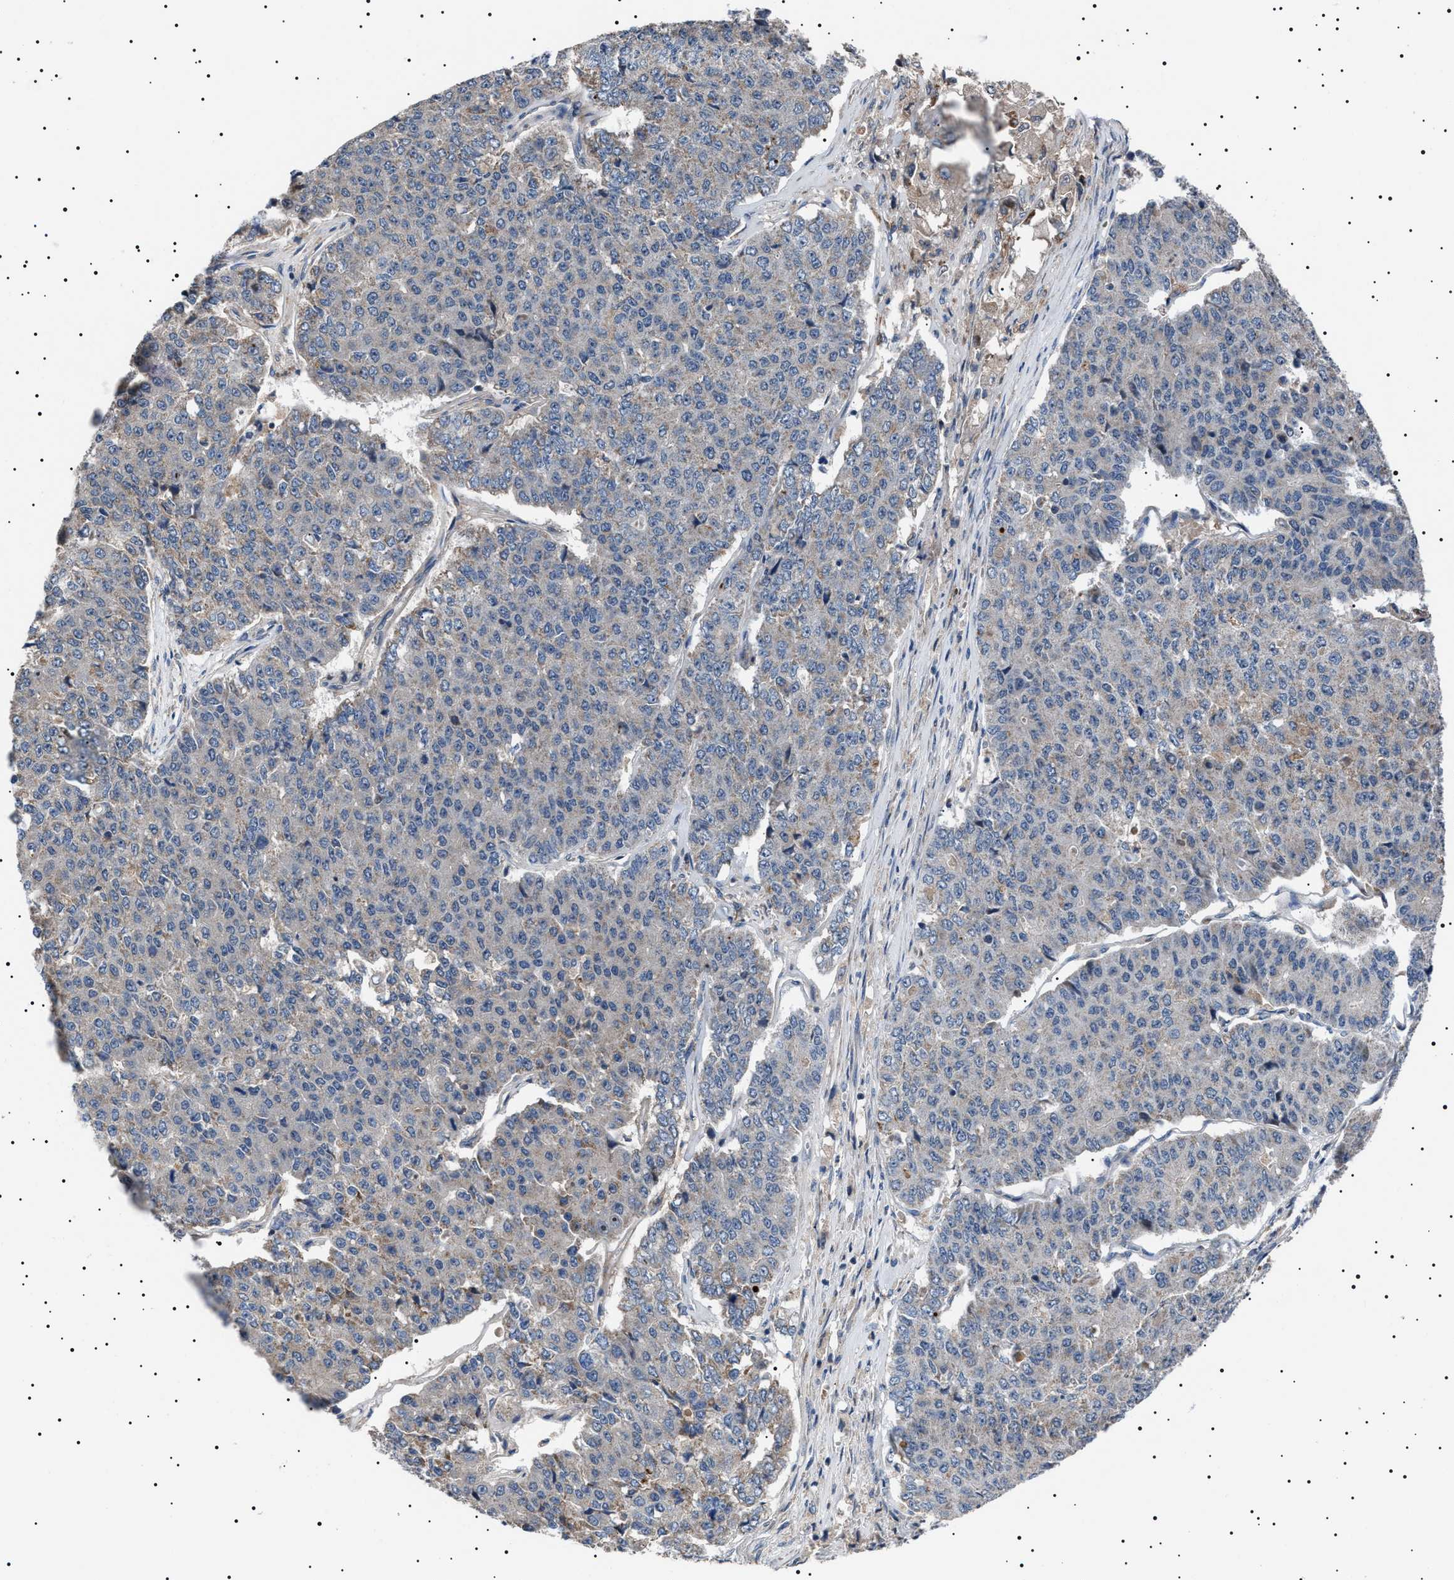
{"staining": {"intensity": "weak", "quantity": "<25%", "location": "cytoplasmic/membranous"}, "tissue": "pancreatic cancer", "cell_type": "Tumor cells", "image_type": "cancer", "snomed": [{"axis": "morphology", "description": "Adenocarcinoma, NOS"}, {"axis": "topography", "description": "Pancreas"}], "caption": "Immunohistochemical staining of pancreatic adenocarcinoma demonstrates no significant positivity in tumor cells.", "gene": "PTRH1", "patient": {"sex": "male", "age": 50}}